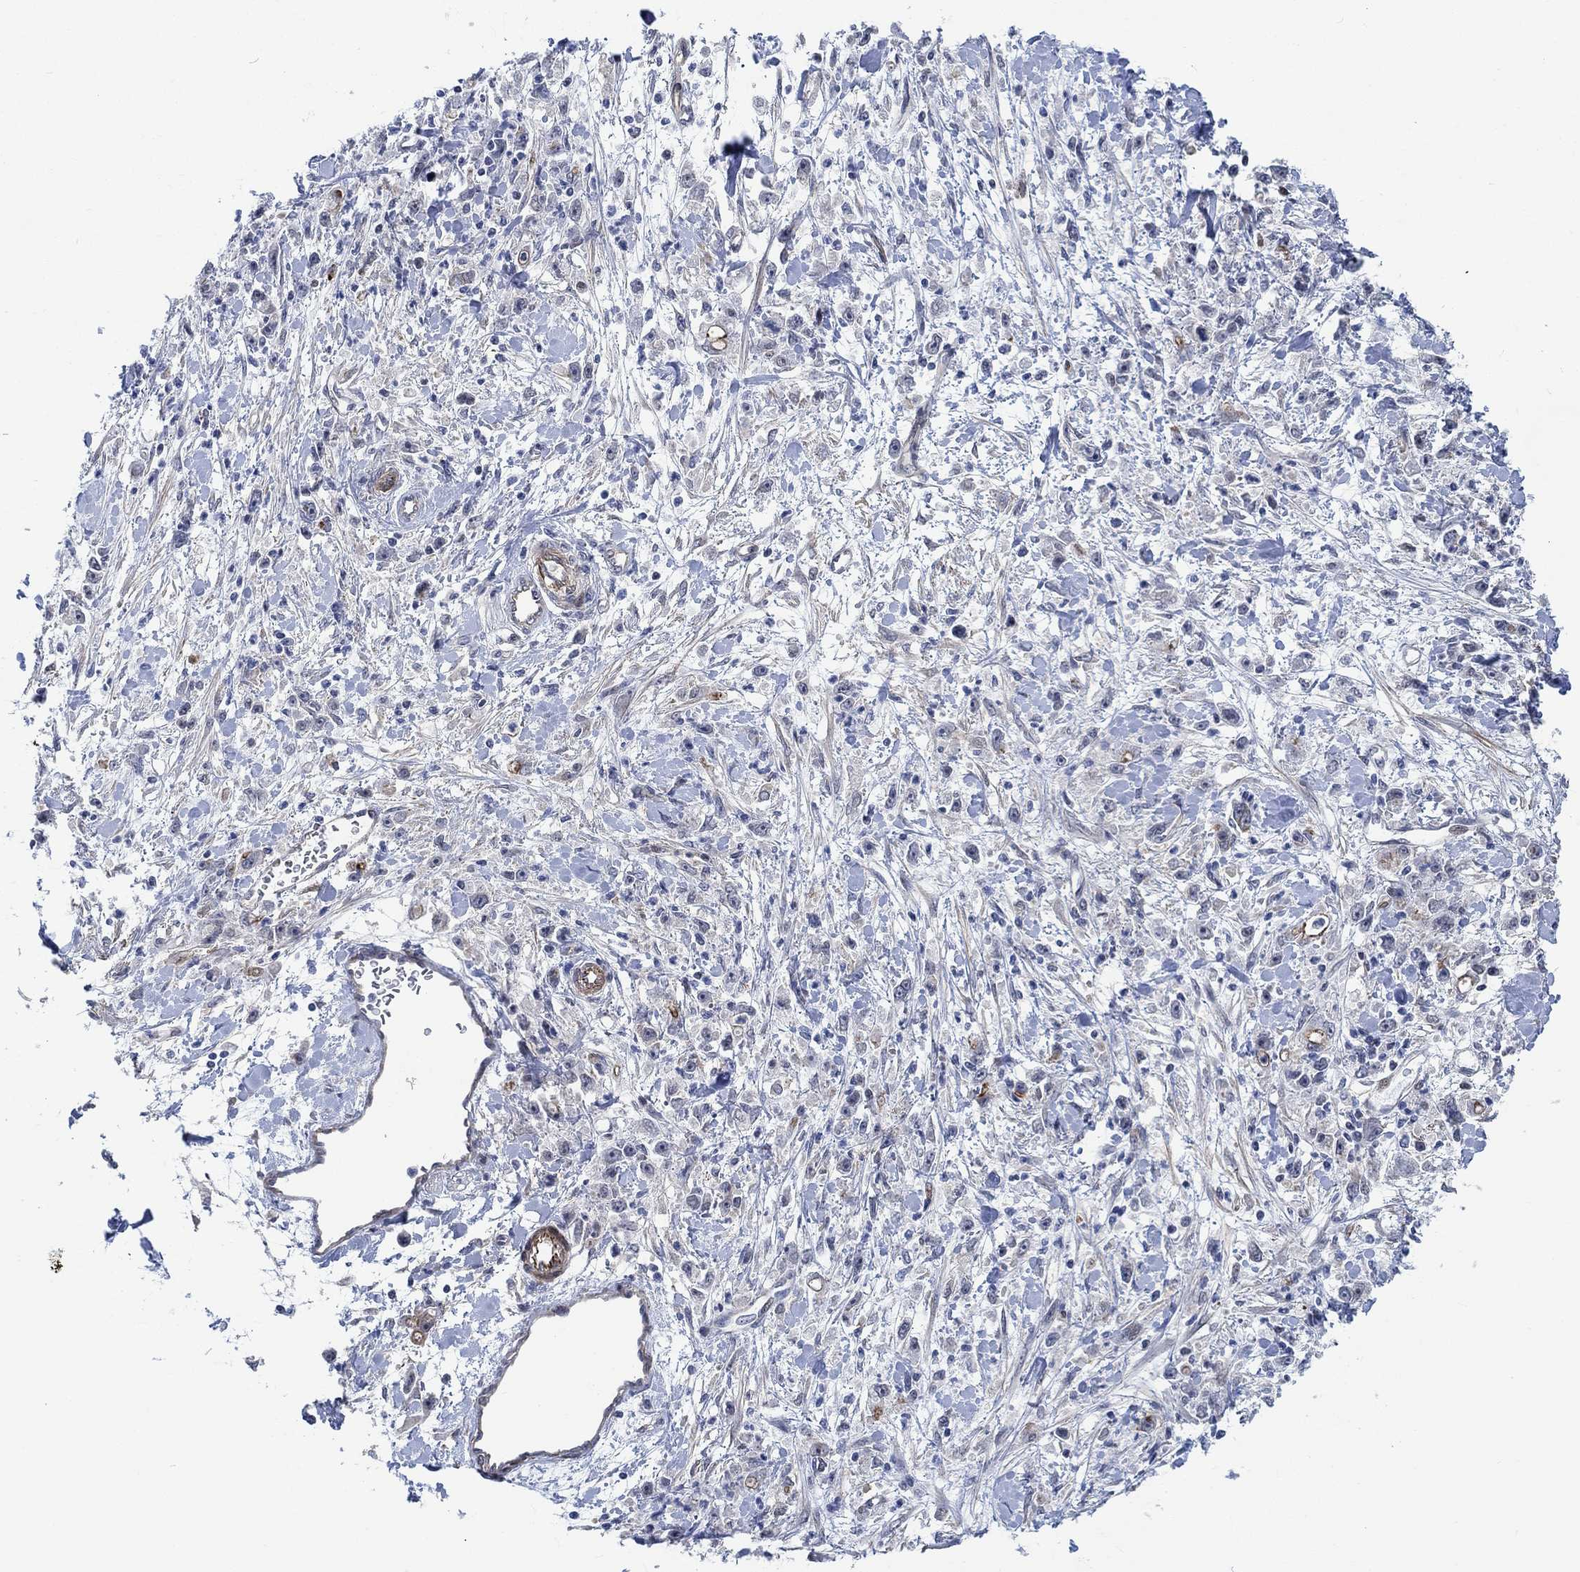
{"staining": {"intensity": "negative", "quantity": "none", "location": "none"}, "tissue": "stomach cancer", "cell_type": "Tumor cells", "image_type": "cancer", "snomed": [{"axis": "morphology", "description": "Adenocarcinoma, NOS"}, {"axis": "topography", "description": "Stomach"}], "caption": "Immunohistochemistry (IHC) photomicrograph of stomach cancer stained for a protein (brown), which shows no staining in tumor cells.", "gene": "KCNH8", "patient": {"sex": "female", "age": 59}}